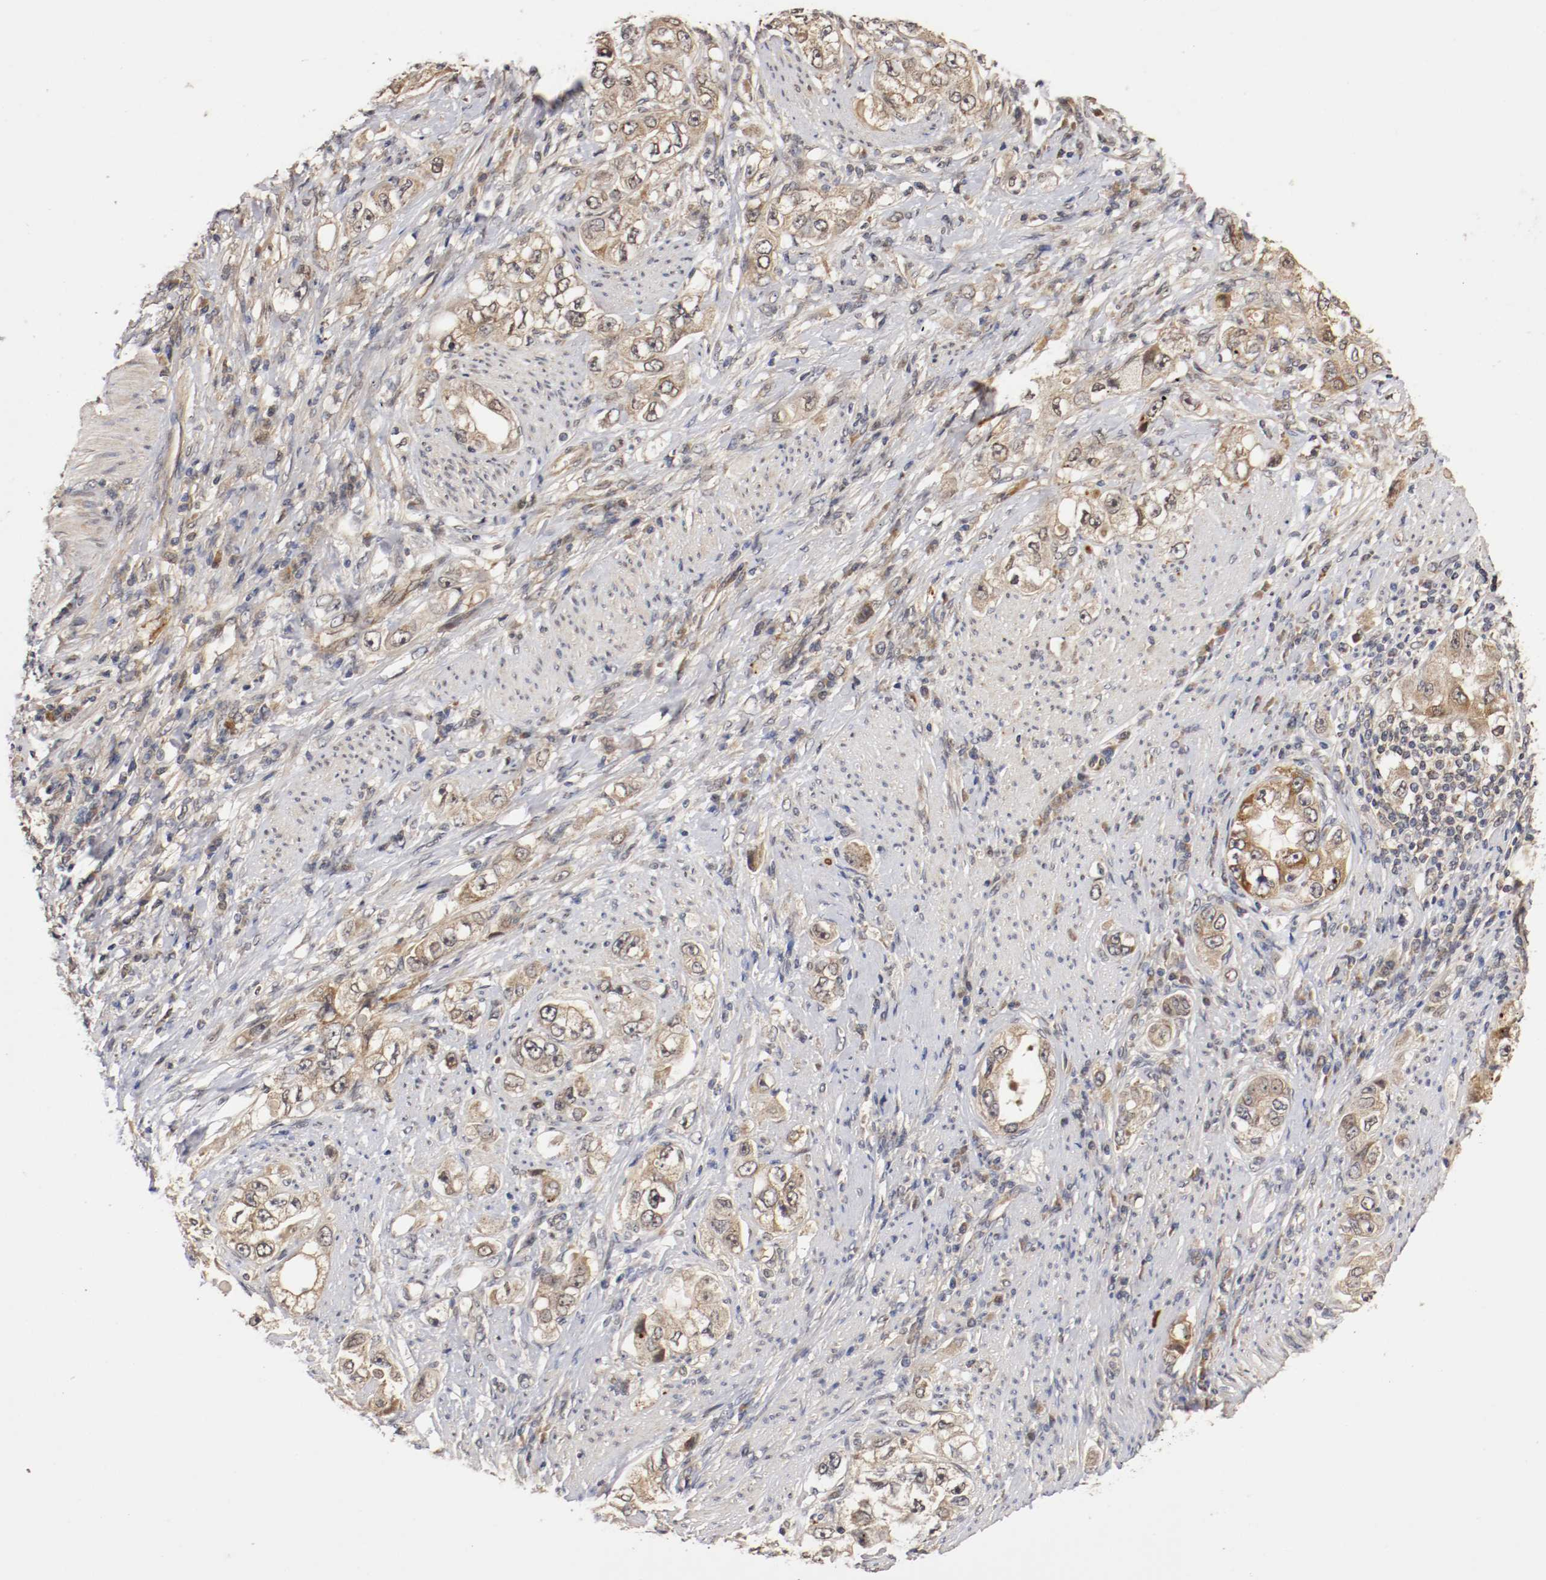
{"staining": {"intensity": "moderate", "quantity": "25%-75%", "location": "cytoplasmic/membranous"}, "tissue": "stomach cancer", "cell_type": "Tumor cells", "image_type": "cancer", "snomed": [{"axis": "morphology", "description": "Adenocarcinoma, NOS"}, {"axis": "topography", "description": "Stomach, lower"}], "caption": "Stomach cancer tissue shows moderate cytoplasmic/membranous expression in approximately 25%-75% of tumor cells, visualized by immunohistochemistry.", "gene": "TNFRSF1B", "patient": {"sex": "female", "age": 93}}